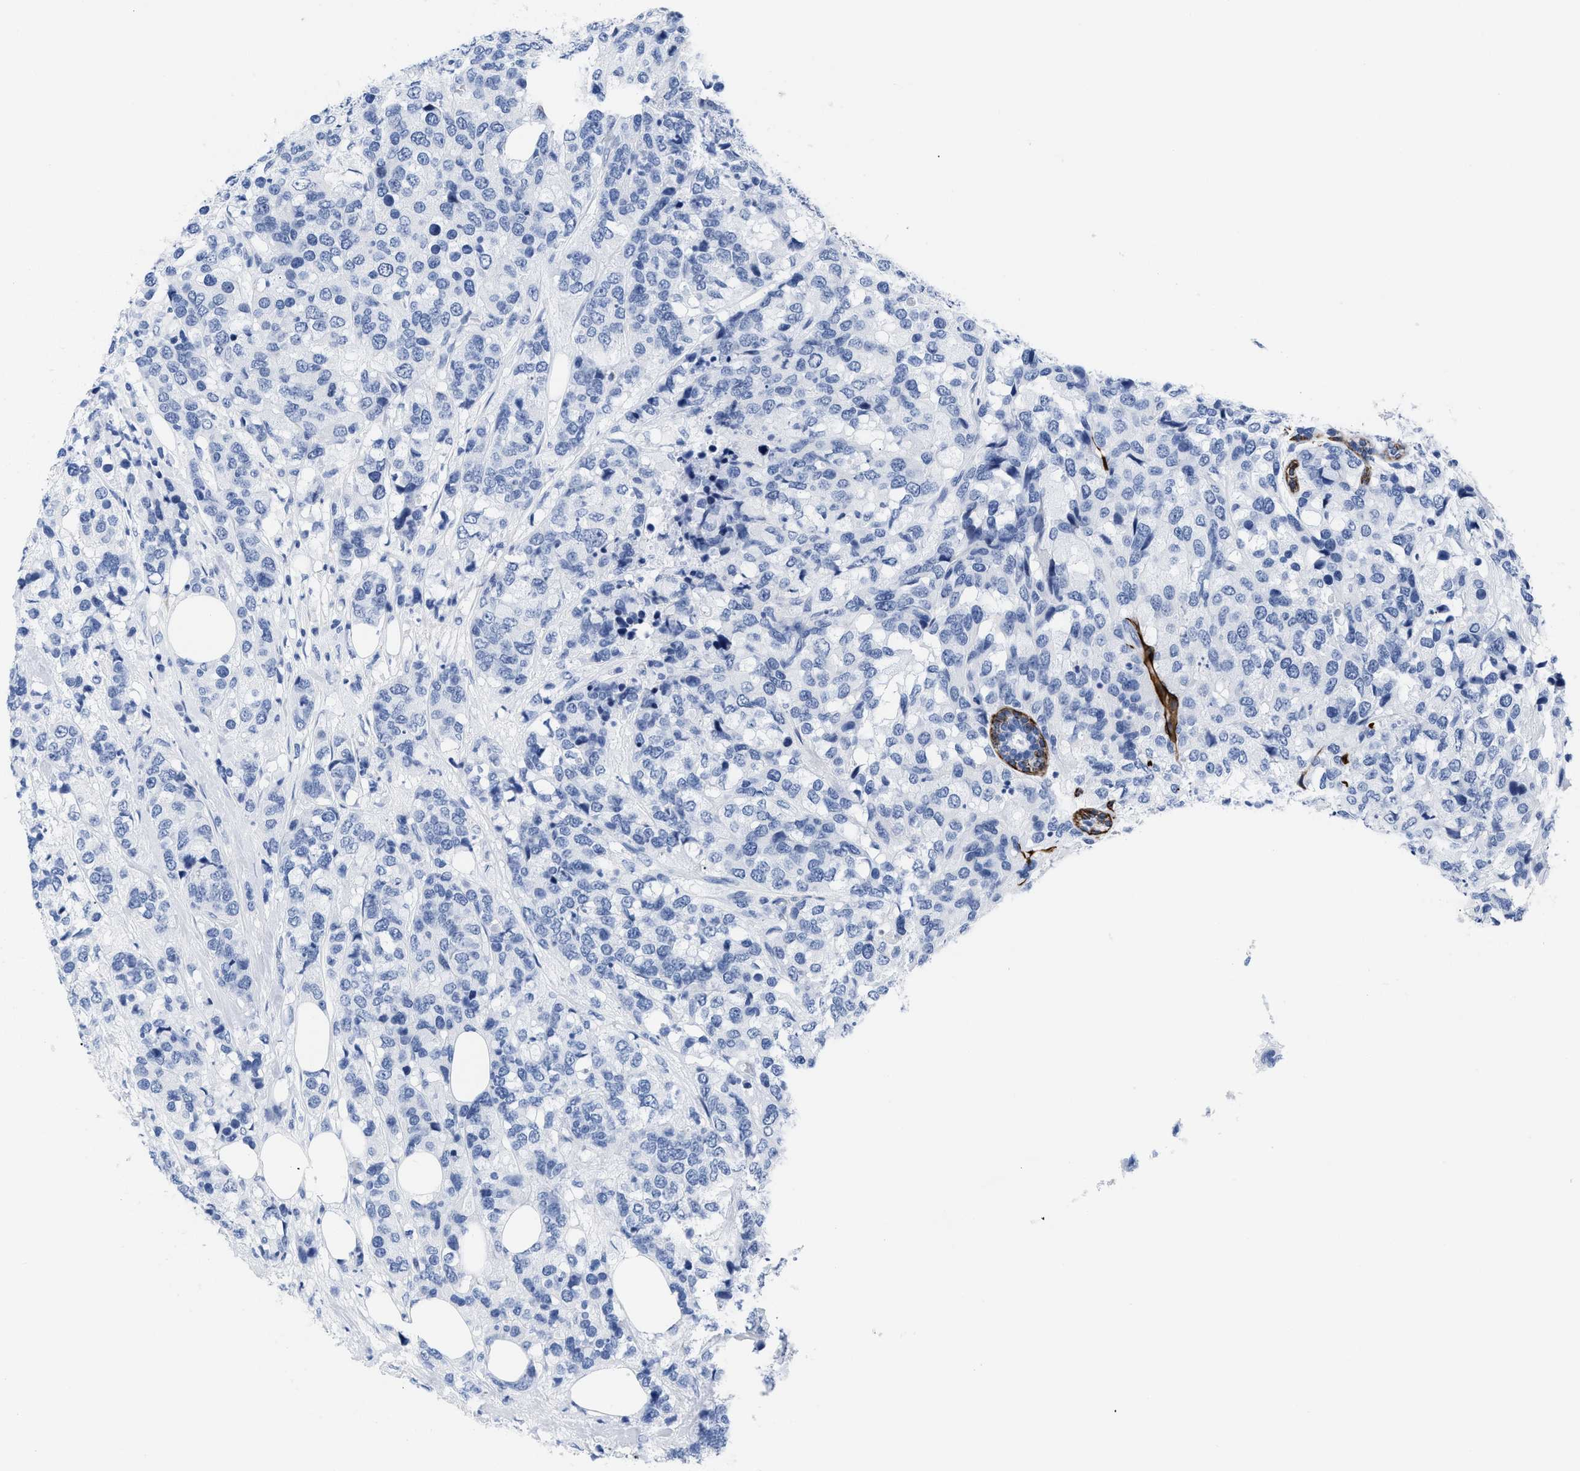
{"staining": {"intensity": "negative", "quantity": "none", "location": "none"}, "tissue": "breast cancer", "cell_type": "Tumor cells", "image_type": "cancer", "snomed": [{"axis": "morphology", "description": "Lobular carcinoma"}, {"axis": "topography", "description": "Breast"}], "caption": "Histopathology image shows no significant protein positivity in tumor cells of lobular carcinoma (breast).", "gene": "DUSP26", "patient": {"sex": "female", "age": 59}}